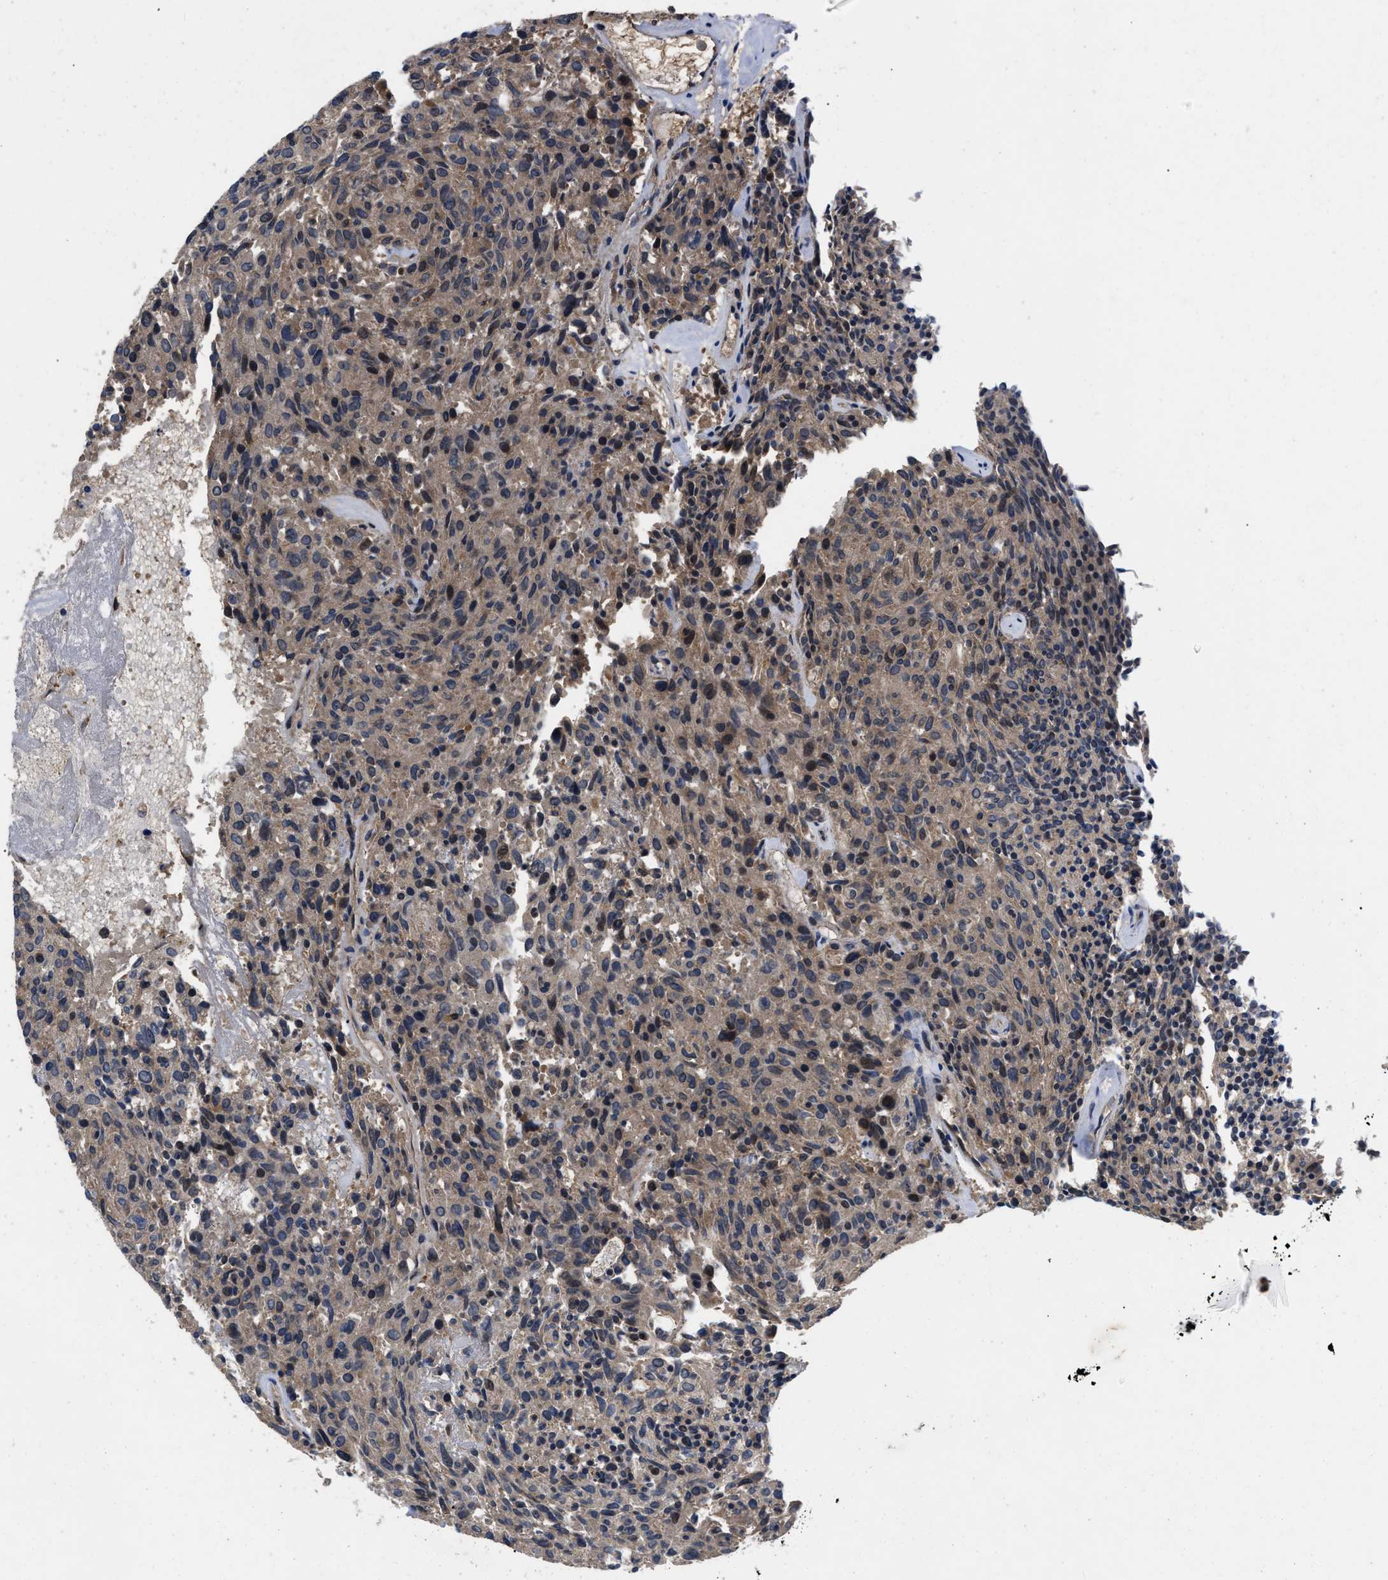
{"staining": {"intensity": "weak", "quantity": "25%-75%", "location": "cytoplasmic/membranous"}, "tissue": "carcinoid", "cell_type": "Tumor cells", "image_type": "cancer", "snomed": [{"axis": "morphology", "description": "Carcinoid, malignant, NOS"}, {"axis": "topography", "description": "Pancreas"}], "caption": "Carcinoid stained with a protein marker demonstrates weak staining in tumor cells.", "gene": "PRDM14", "patient": {"sex": "female", "age": 54}}